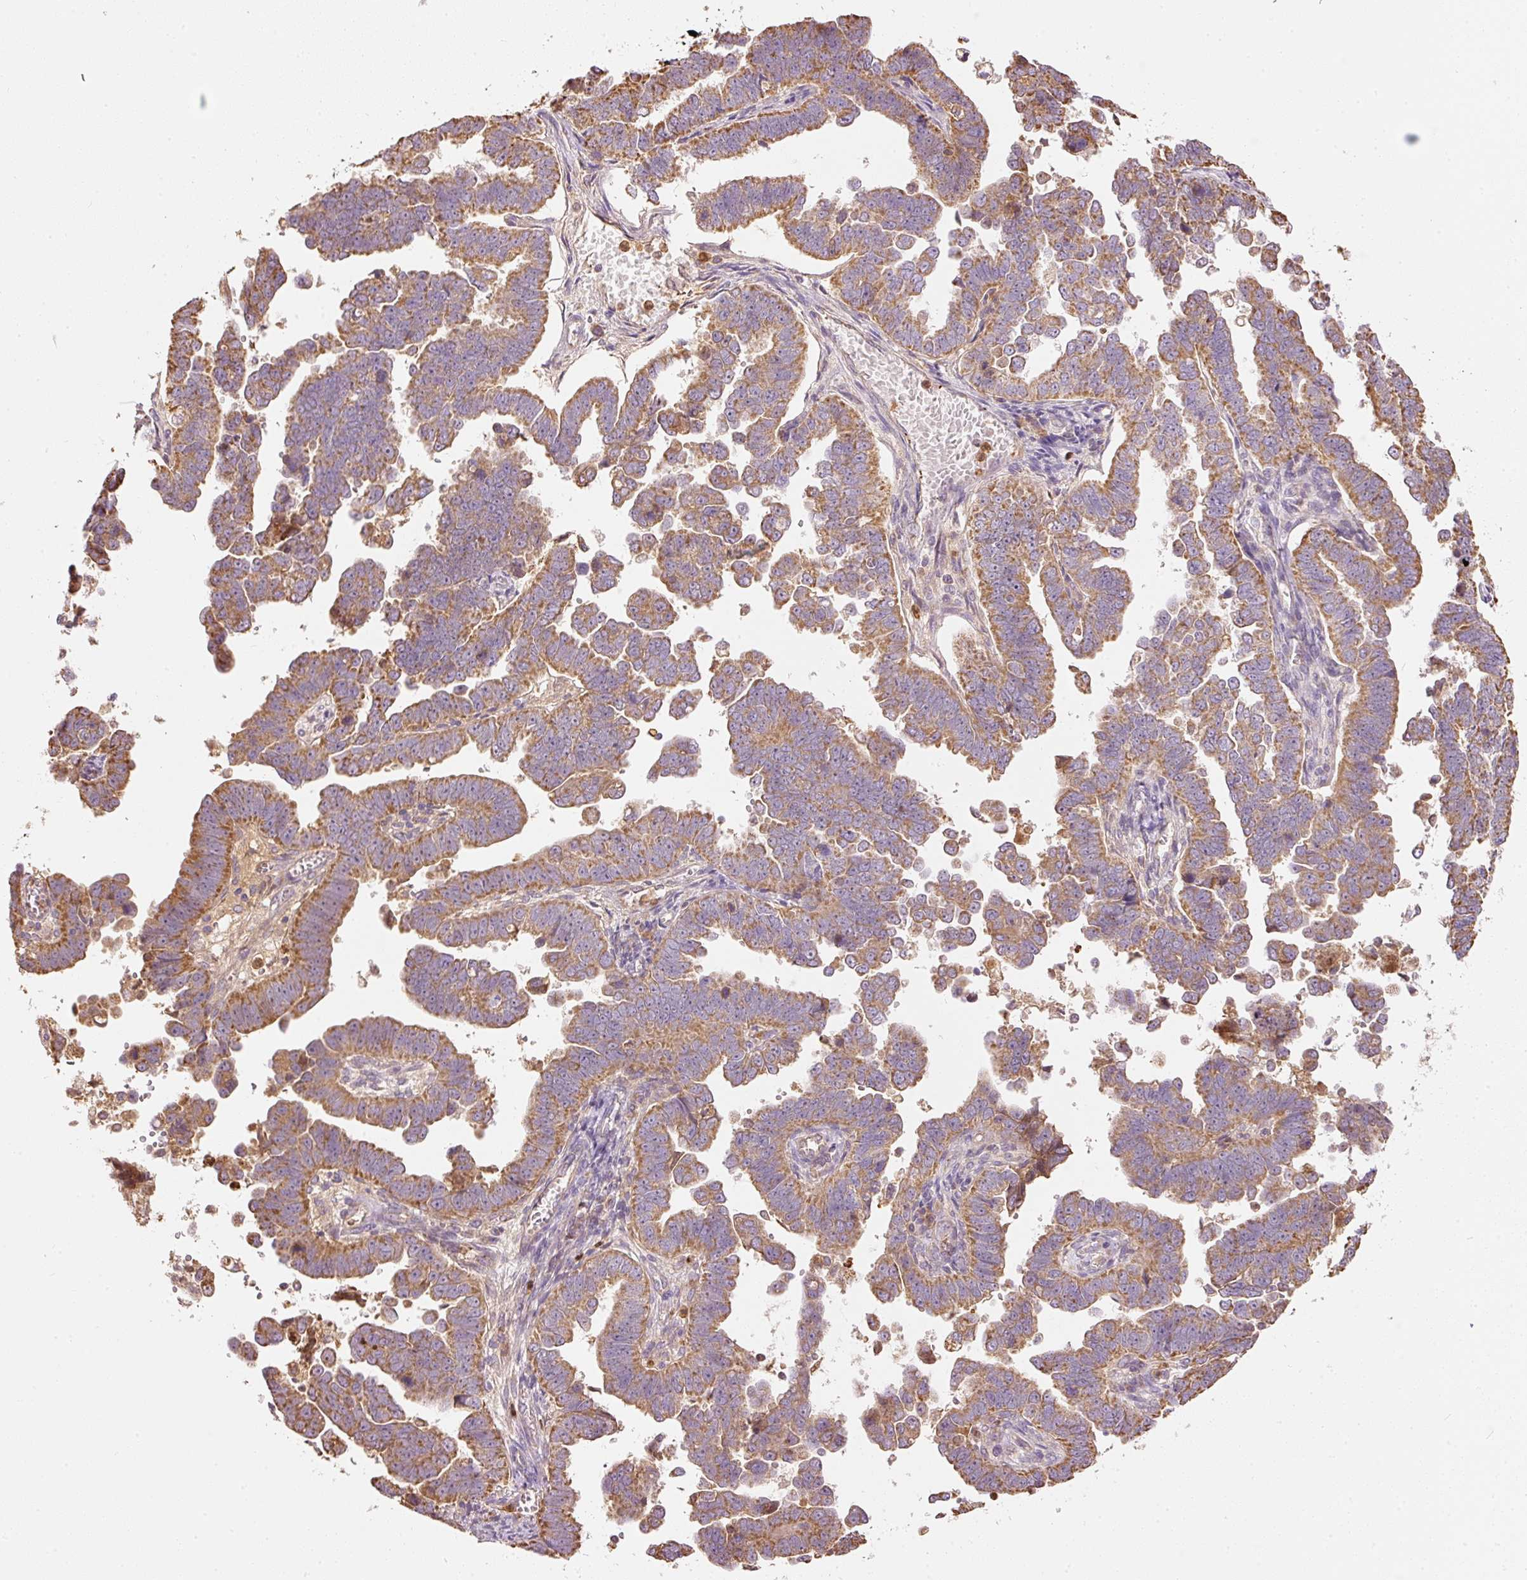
{"staining": {"intensity": "moderate", "quantity": ">75%", "location": "cytoplasmic/membranous"}, "tissue": "endometrial cancer", "cell_type": "Tumor cells", "image_type": "cancer", "snomed": [{"axis": "morphology", "description": "Adenocarcinoma, NOS"}, {"axis": "topography", "description": "Endometrium"}], "caption": "Protein analysis of endometrial cancer (adenocarcinoma) tissue exhibits moderate cytoplasmic/membranous expression in about >75% of tumor cells.", "gene": "PSENEN", "patient": {"sex": "female", "age": 75}}